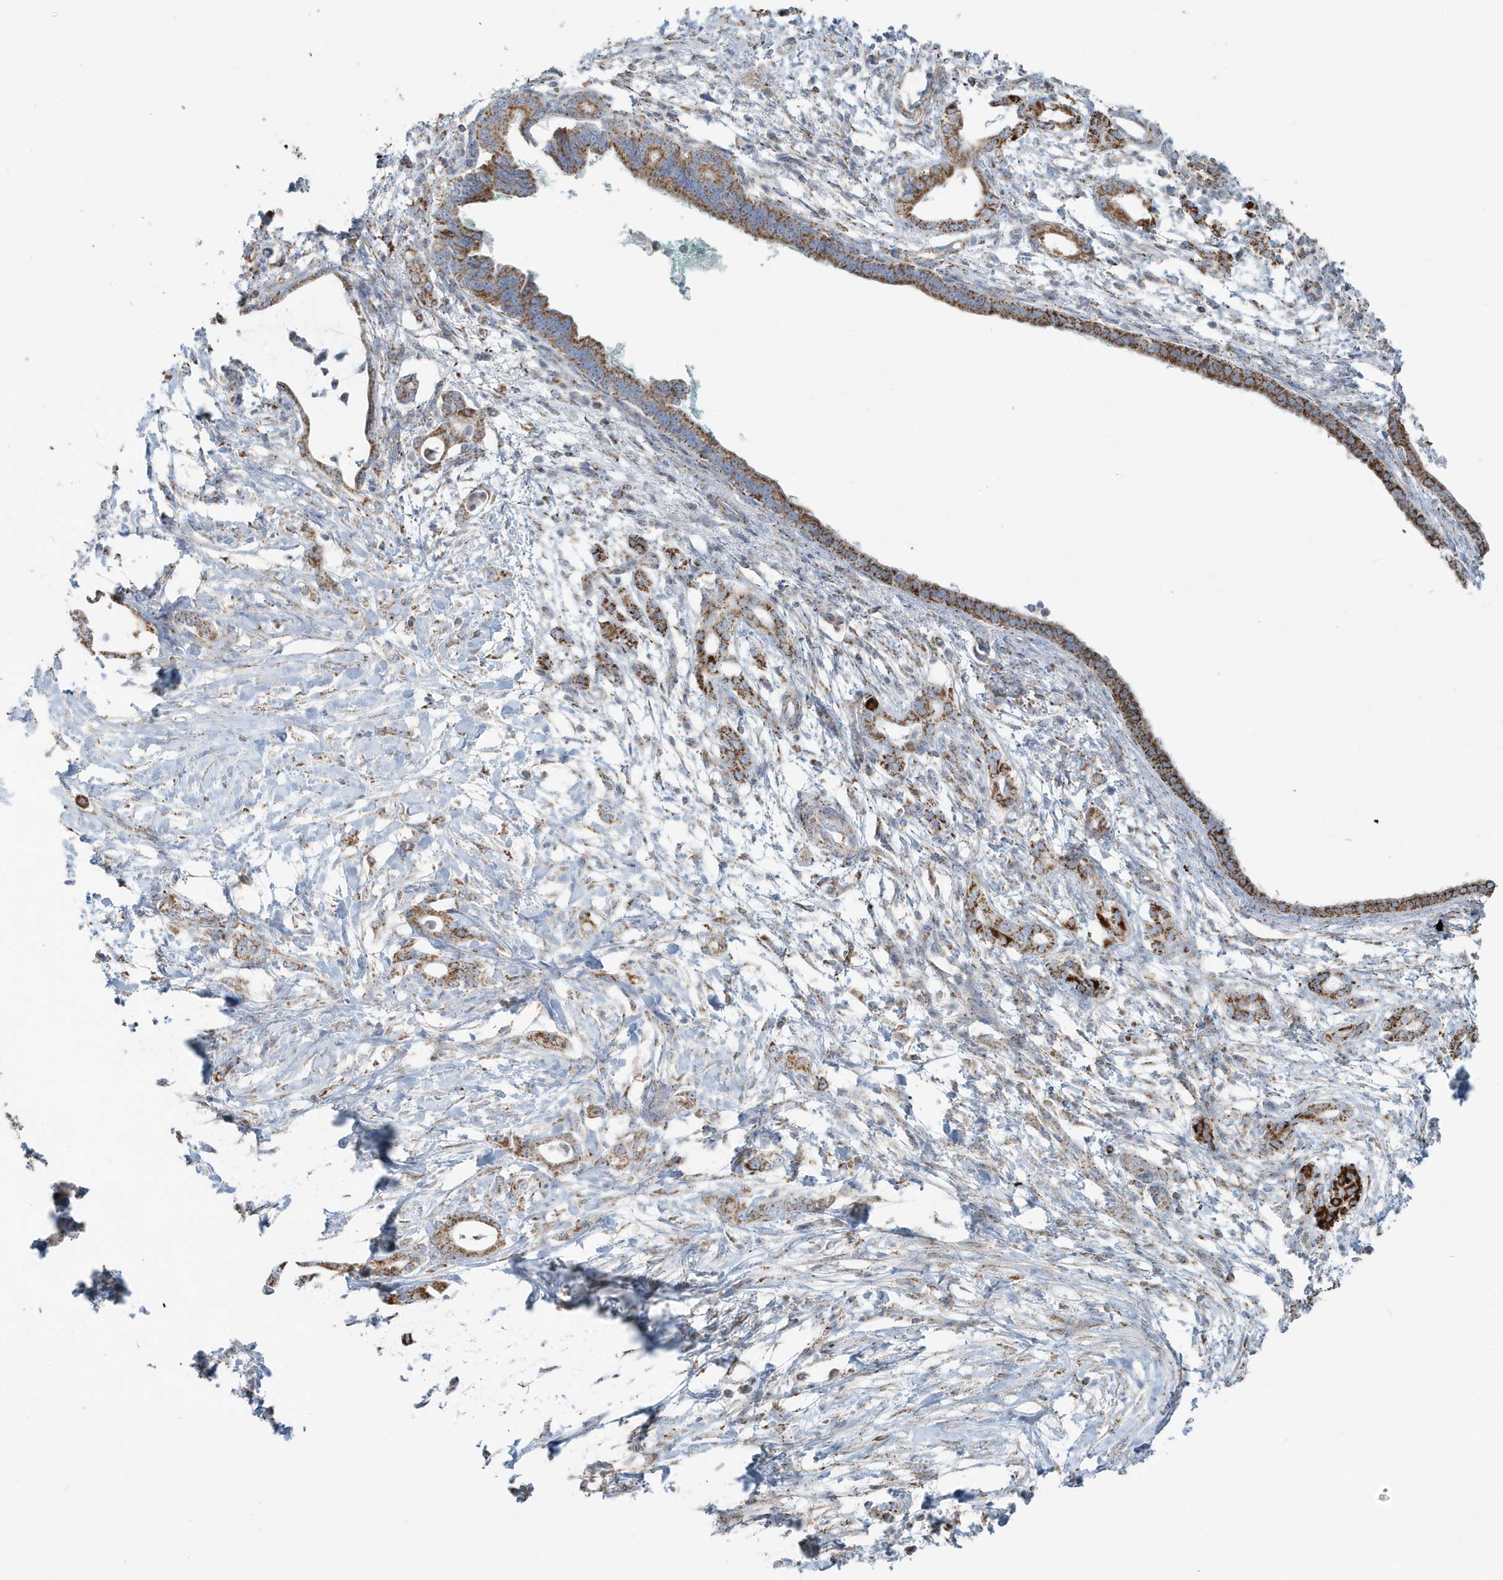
{"staining": {"intensity": "moderate", "quantity": ">75%", "location": "cytoplasmic/membranous"}, "tissue": "pancreatic cancer", "cell_type": "Tumor cells", "image_type": "cancer", "snomed": [{"axis": "morphology", "description": "Adenocarcinoma, NOS"}, {"axis": "topography", "description": "Pancreas"}], "caption": "Immunohistochemistry (IHC) (DAB (3,3'-diaminobenzidine)) staining of pancreatic cancer (adenocarcinoma) displays moderate cytoplasmic/membranous protein staining in about >75% of tumor cells.", "gene": "RAB11FIP3", "patient": {"sex": "female", "age": 55}}